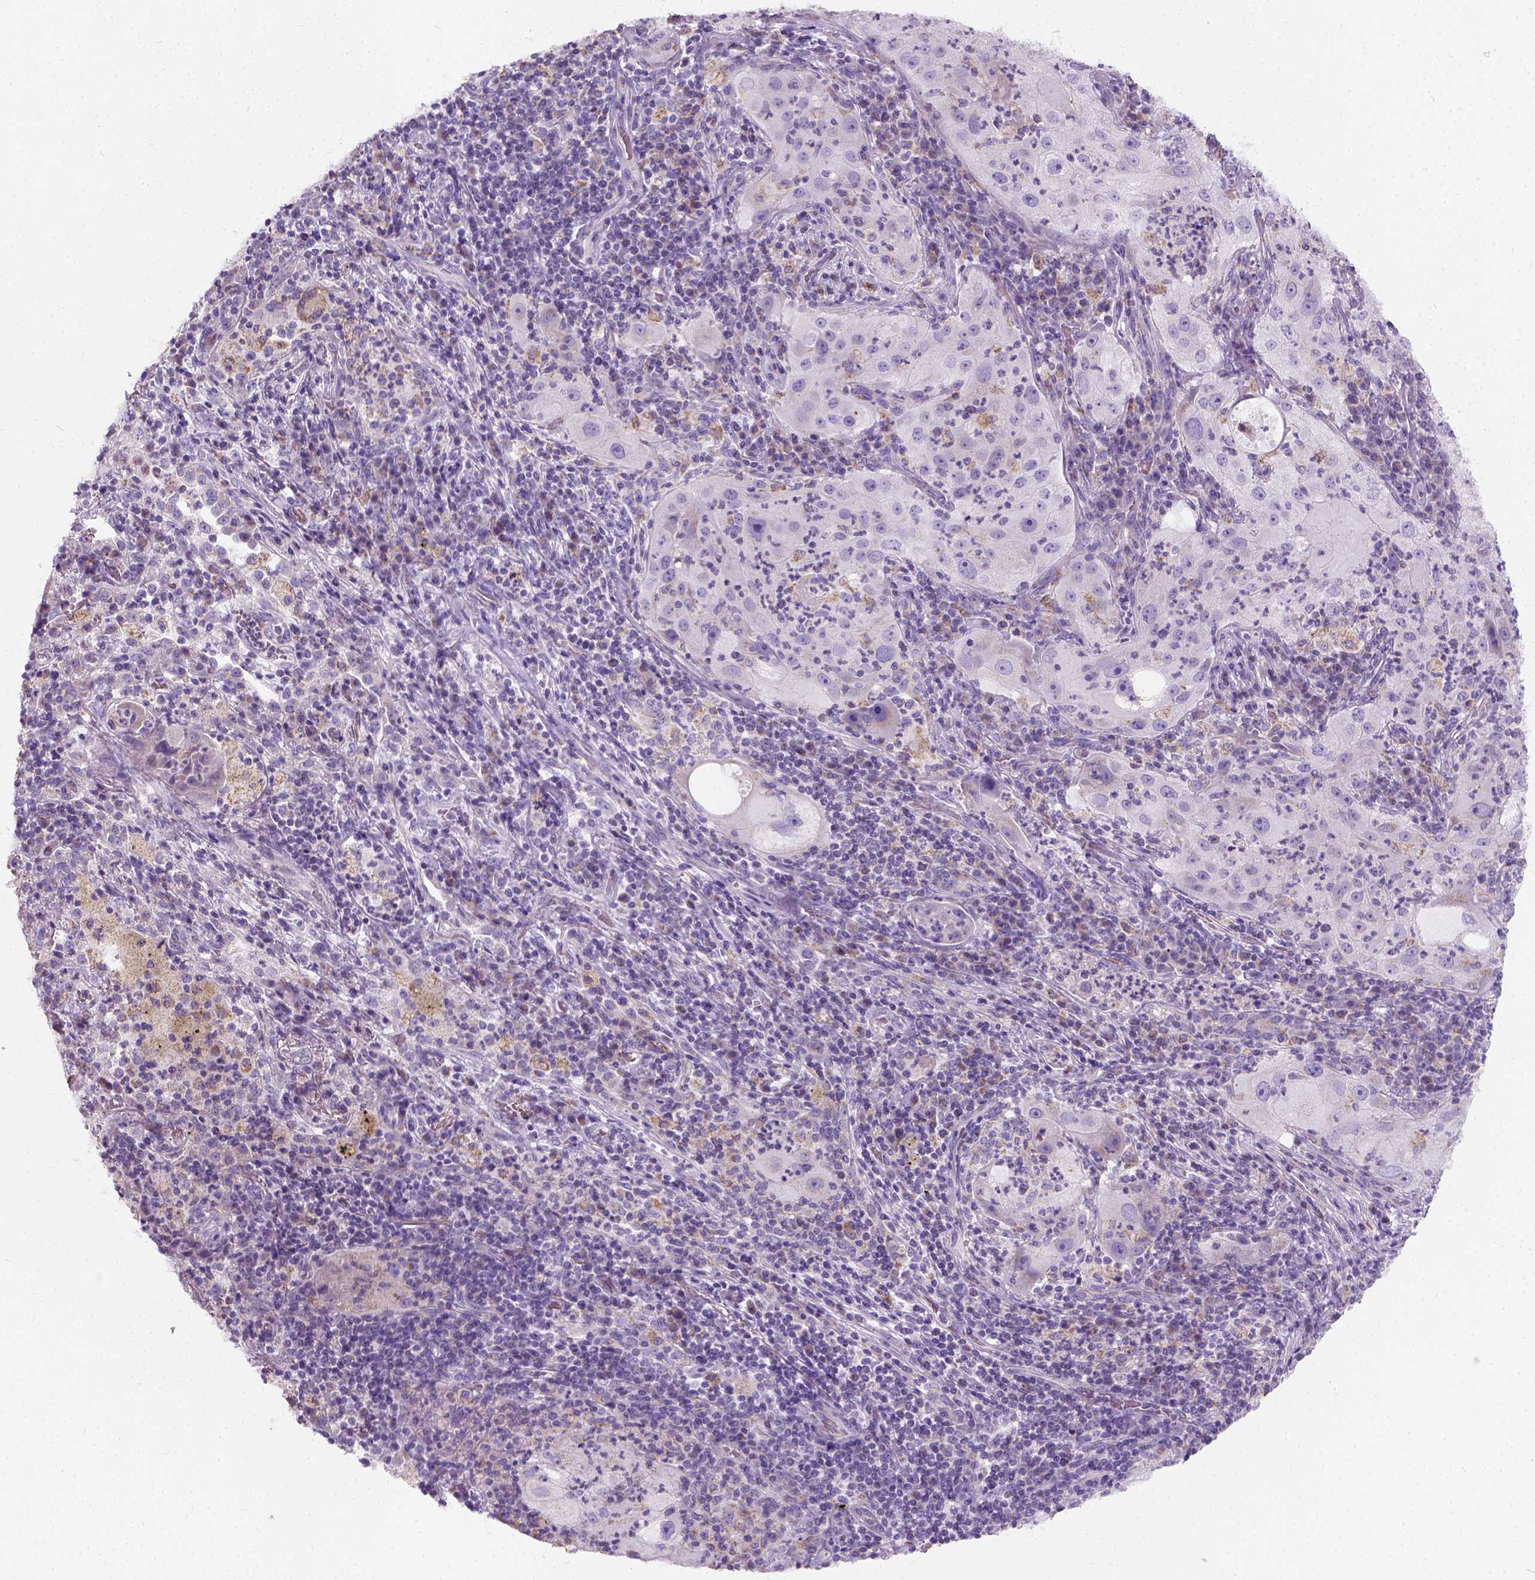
{"staining": {"intensity": "negative", "quantity": "none", "location": "none"}, "tissue": "lung cancer", "cell_type": "Tumor cells", "image_type": "cancer", "snomed": [{"axis": "morphology", "description": "Squamous cell carcinoma, NOS"}, {"axis": "topography", "description": "Lung"}], "caption": "IHC histopathology image of neoplastic tissue: lung cancer (squamous cell carcinoma) stained with DAB shows no significant protein positivity in tumor cells. (Immunohistochemistry, brightfield microscopy, high magnification).", "gene": "CHODL", "patient": {"sex": "female", "age": 59}}